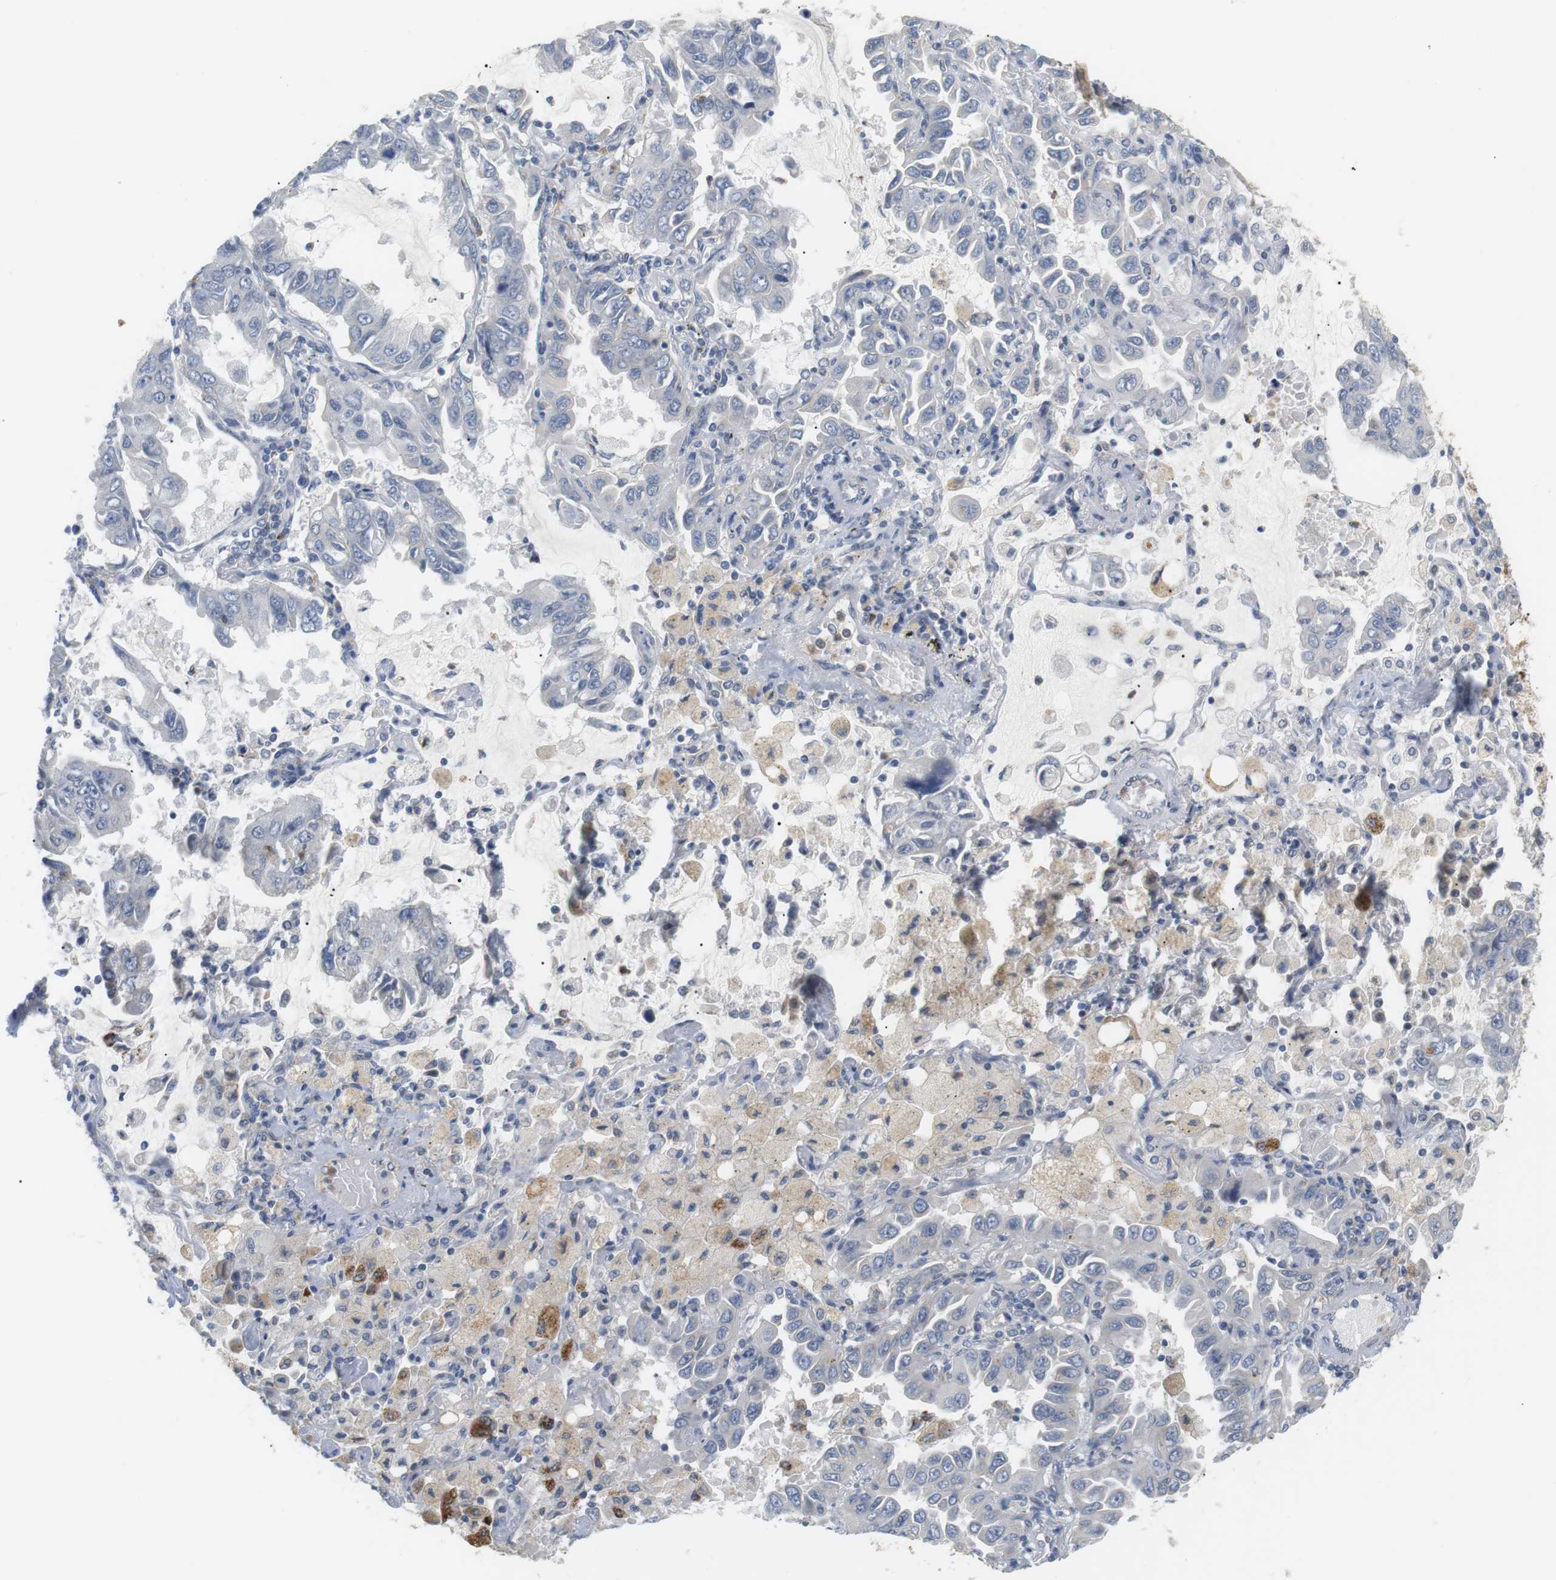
{"staining": {"intensity": "negative", "quantity": "none", "location": "none"}, "tissue": "lung cancer", "cell_type": "Tumor cells", "image_type": "cancer", "snomed": [{"axis": "morphology", "description": "Adenocarcinoma, NOS"}, {"axis": "topography", "description": "Lung"}], "caption": "Immunohistochemistry (IHC) photomicrograph of human adenocarcinoma (lung) stained for a protein (brown), which exhibits no expression in tumor cells. (Brightfield microscopy of DAB immunohistochemistry at high magnification).", "gene": "CD300E", "patient": {"sex": "male", "age": 64}}